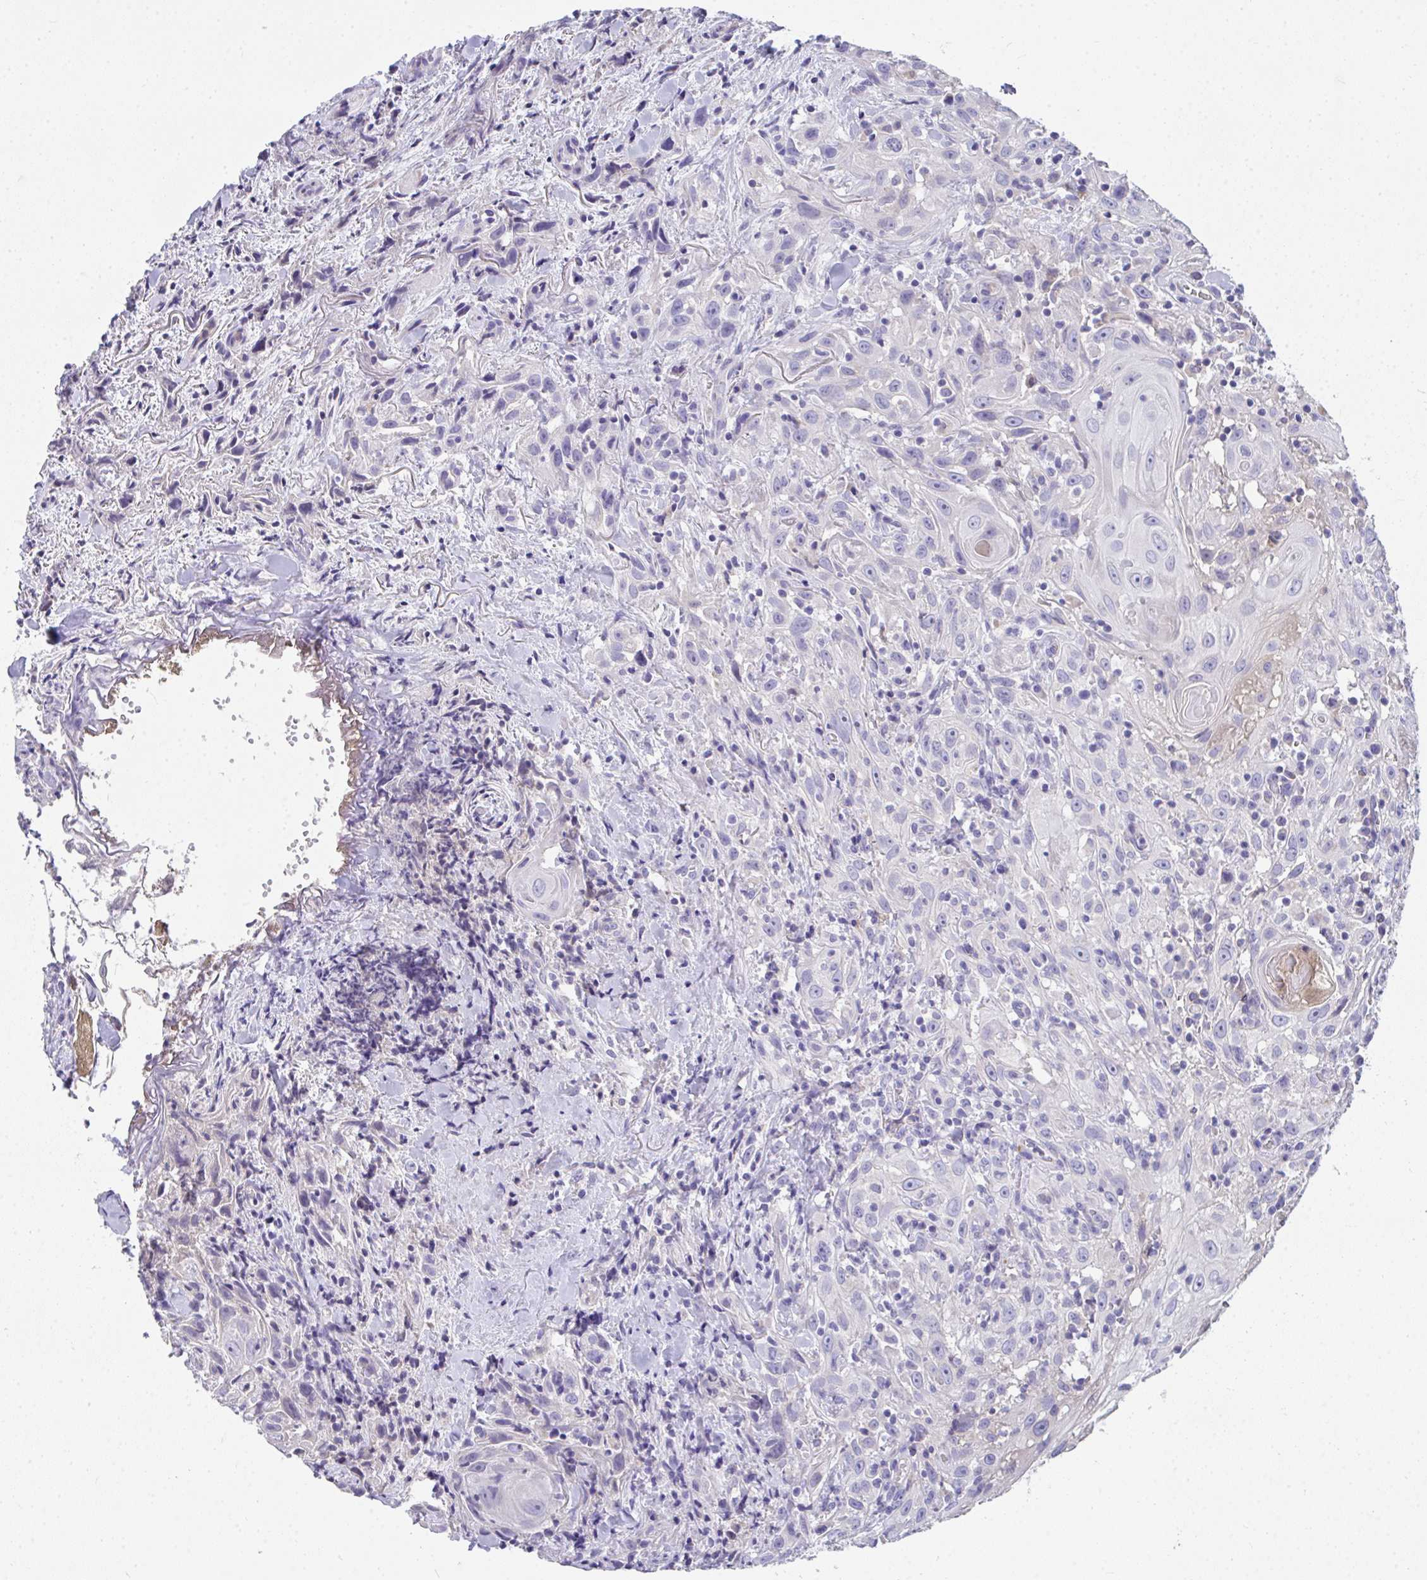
{"staining": {"intensity": "negative", "quantity": "none", "location": "none"}, "tissue": "head and neck cancer", "cell_type": "Tumor cells", "image_type": "cancer", "snomed": [{"axis": "morphology", "description": "Squamous cell carcinoma, NOS"}, {"axis": "topography", "description": "Head-Neck"}], "caption": "DAB immunohistochemical staining of head and neck squamous cell carcinoma reveals no significant expression in tumor cells.", "gene": "COA5", "patient": {"sex": "female", "age": 95}}